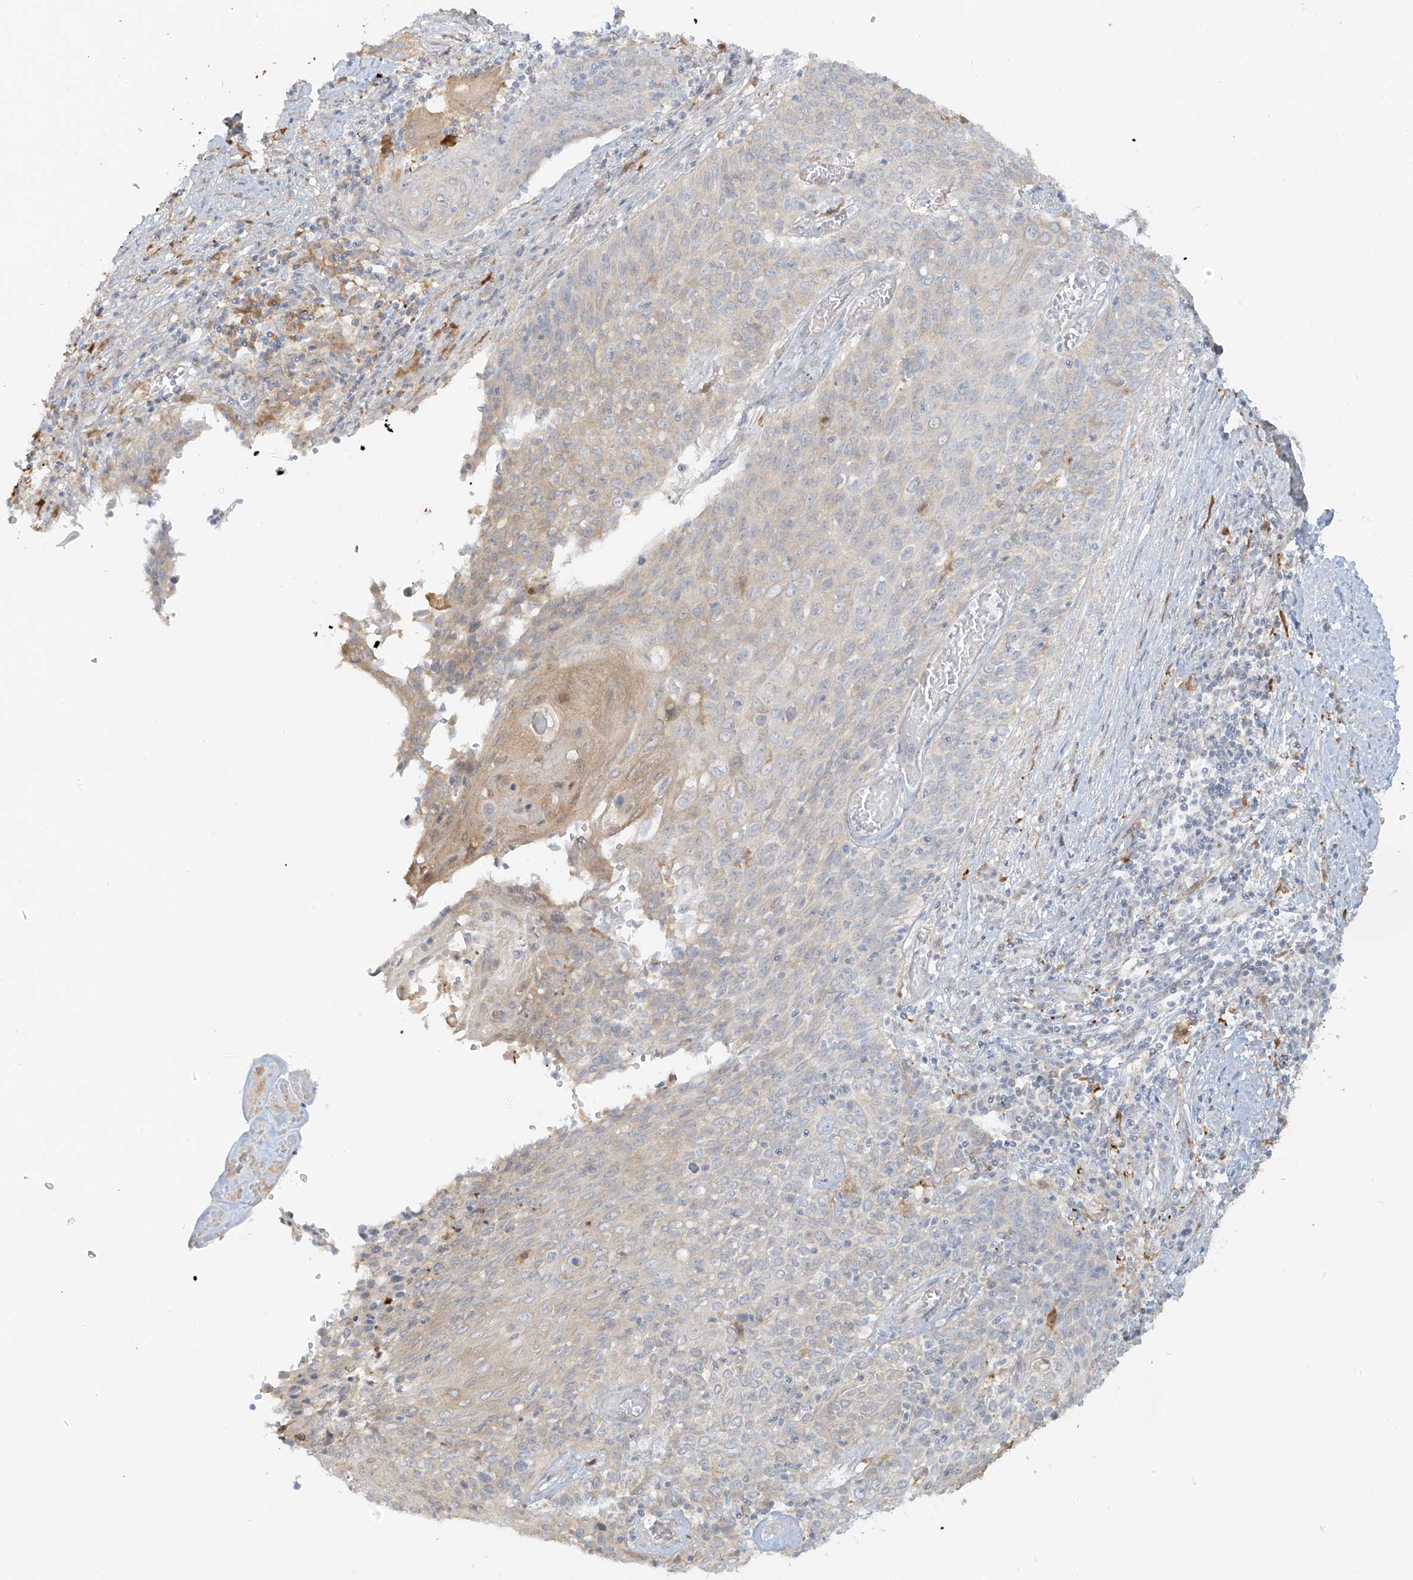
{"staining": {"intensity": "negative", "quantity": "none", "location": "none"}, "tissue": "cervical cancer", "cell_type": "Tumor cells", "image_type": "cancer", "snomed": [{"axis": "morphology", "description": "Squamous cell carcinoma, NOS"}, {"axis": "topography", "description": "Cervix"}], "caption": "Immunohistochemical staining of cervical cancer (squamous cell carcinoma) shows no significant expression in tumor cells.", "gene": "UPK1B", "patient": {"sex": "female", "age": 39}}